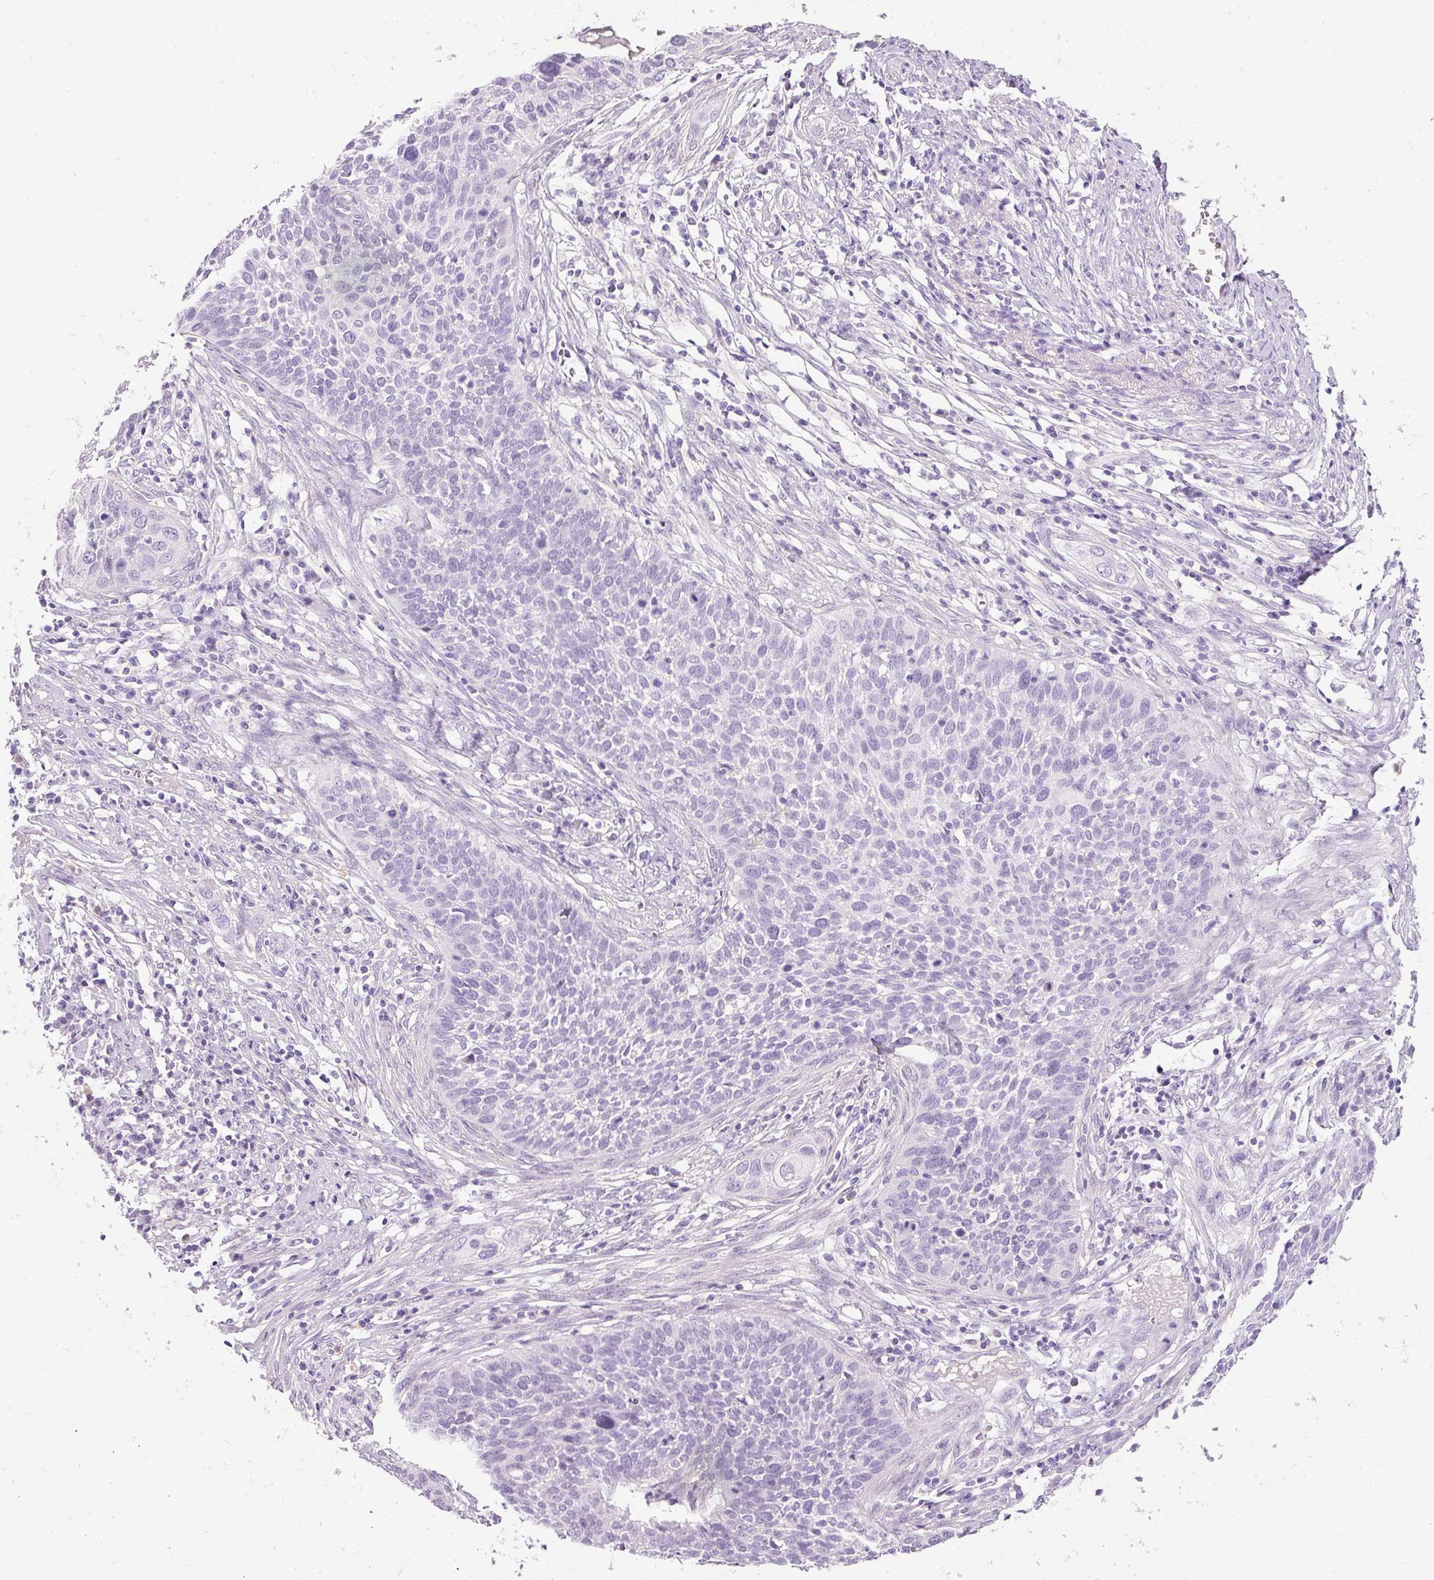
{"staining": {"intensity": "negative", "quantity": "none", "location": "none"}, "tissue": "cervical cancer", "cell_type": "Tumor cells", "image_type": "cancer", "snomed": [{"axis": "morphology", "description": "Squamous cell carcinoma, NOS"}, {"axis": "topography", "description": "Cervix"}], "caption": "This image is of squamous cell carcinoma (cervical) stained with immunohistochemistry to label a protein in brown with the nuclei are counter-stained blue. There is no expression in tumor cells.", "gene": "DNM1", "patient": {"sex": "female", "age": 34}}